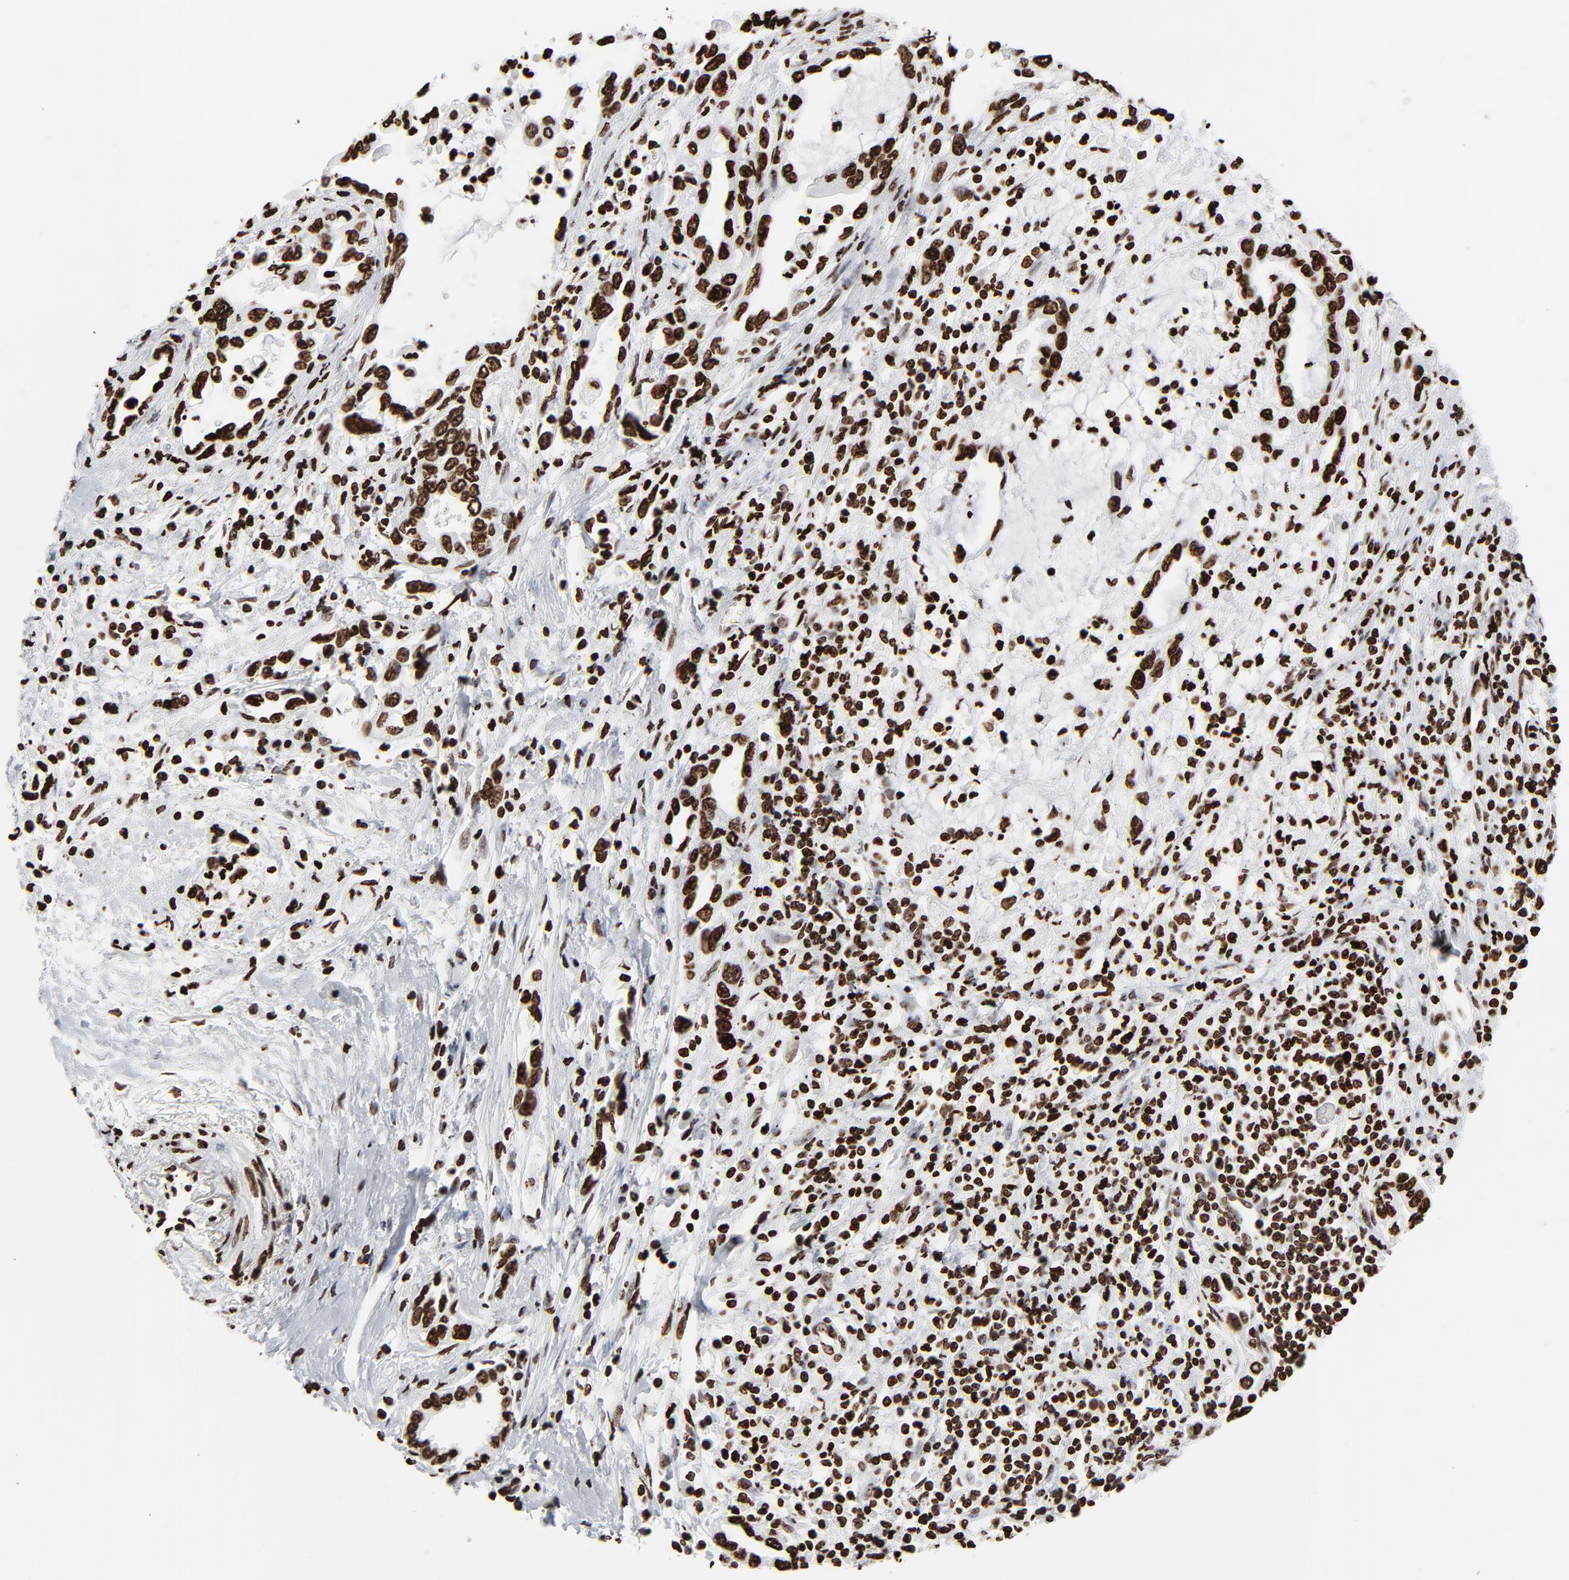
{"staining": {"intensity": "strong", "quantity": ">75%", "location": "nuclear"}, "tissue": "pancreatic cancer", "cell_type": "Tumor cells", "image_type": "cancer", "snomed": [{"axis": "morphology", "description": "Adenocarcinoma, NOS"}, {"axis": "topography", "description": "Pancreas"}], "caption": "Immunohistochemistry (IHC) of adenocarcinoma (pancreatic) shows high levels of strong nuclear expression in about >75% of tumor cells.", "gene": "H3-4", "patient": {"sex": "female", "age": 57}}